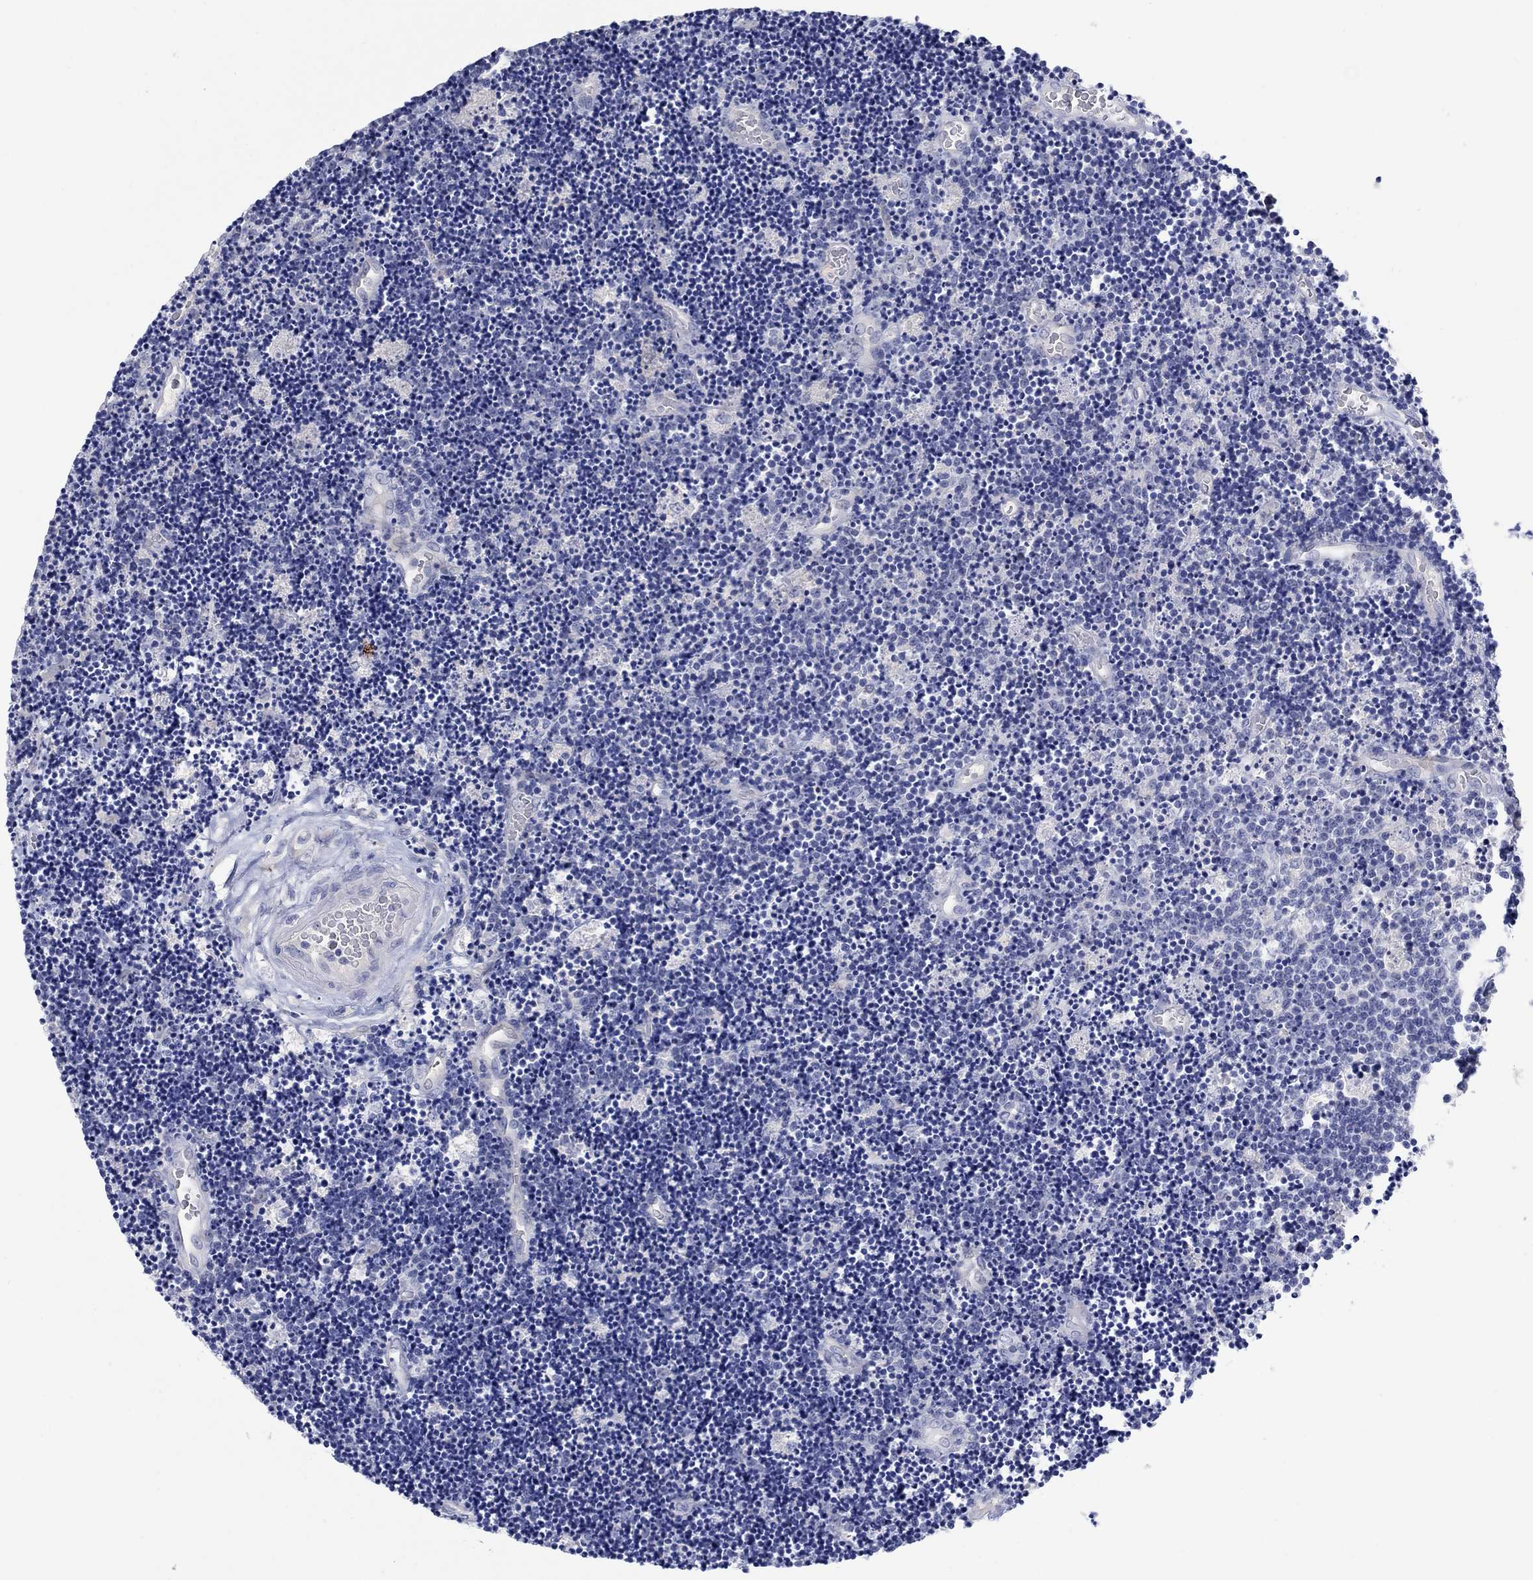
{"staining": {"intensity": "negative", "quantity": "none", "location": "none"}, "tissue": "lymphoma", "cell_type": "Tumor cells", "image_type": "cancer", "snomed": [{"axis": "morphology", "description": "Malignant lymphoma, non-Hodgkin's type, Low grade"}, {"axis": "topography", "description": "Brain"}], "caption": "Immunohistochemistry (IHC) photomicrograph of malignant lymphoma, non-Hodgkin's type (low-grade) stained for a protein (brown), which reveals no staining in tumor cells.", "gene": "REEP2", "patient": {"sex": "female", "age": 66}}